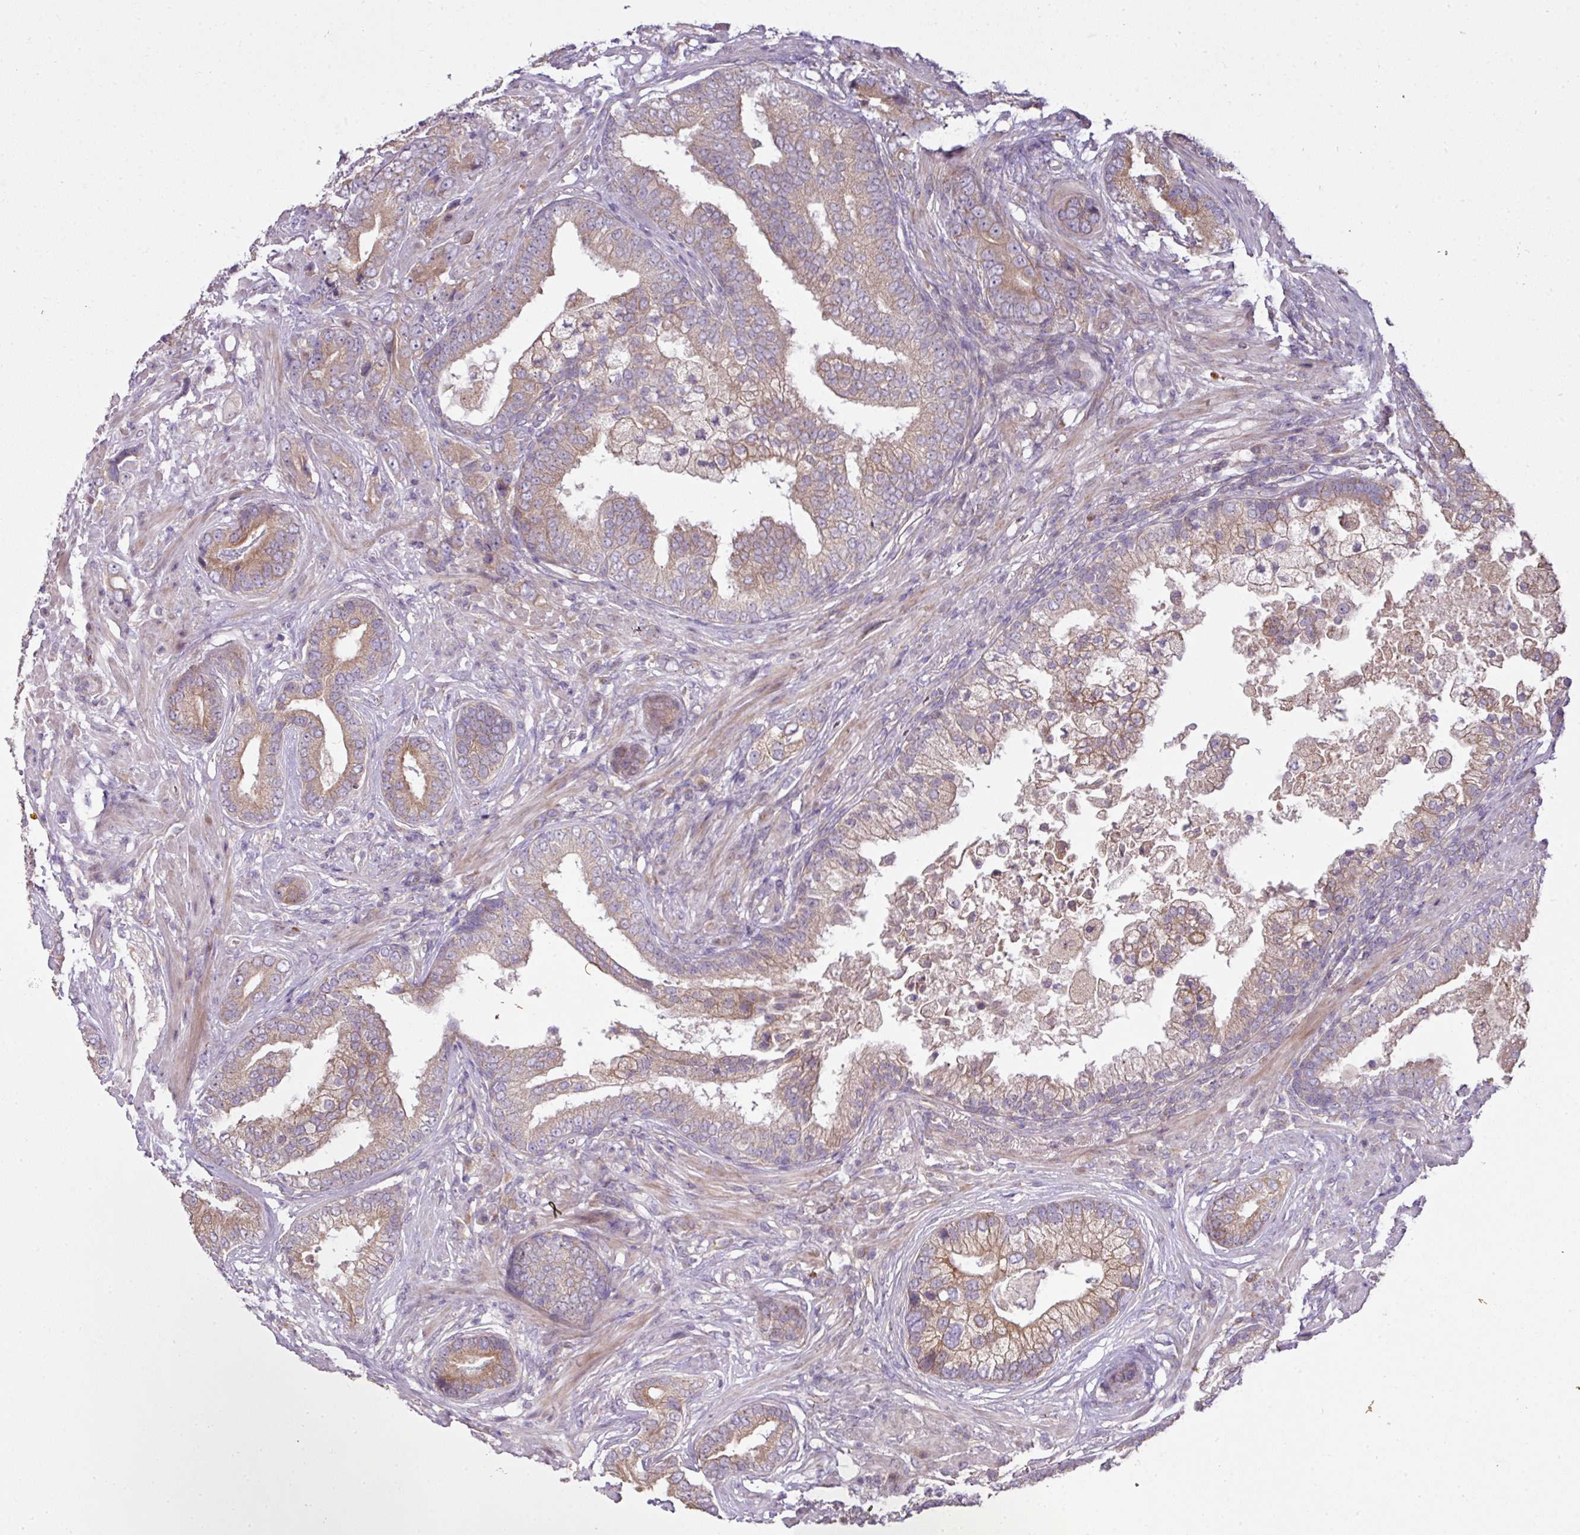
{"staining": {"intensity": "weak", "quantity": "25%-75%", "location": "cytoplasmic/membranous"}, "tissue": "prostate cancer", "cell_type": "Tumor cells", "image_type": "cancer", "snomed": [{"axis": "morphology", "description": "Adenocarcinoma, High grade"}, {"axis": "topography", "description": "Prostate"}], "caption": "High-grade adenocarcinoma (prostate) stained with immunohistochemistry (IHC) displays weak cytoplasmic/membranous expression in approximately 25%-75% of tumor cells.", "gene": "COX18", "patient": {"sex": "male", "age": 55}}